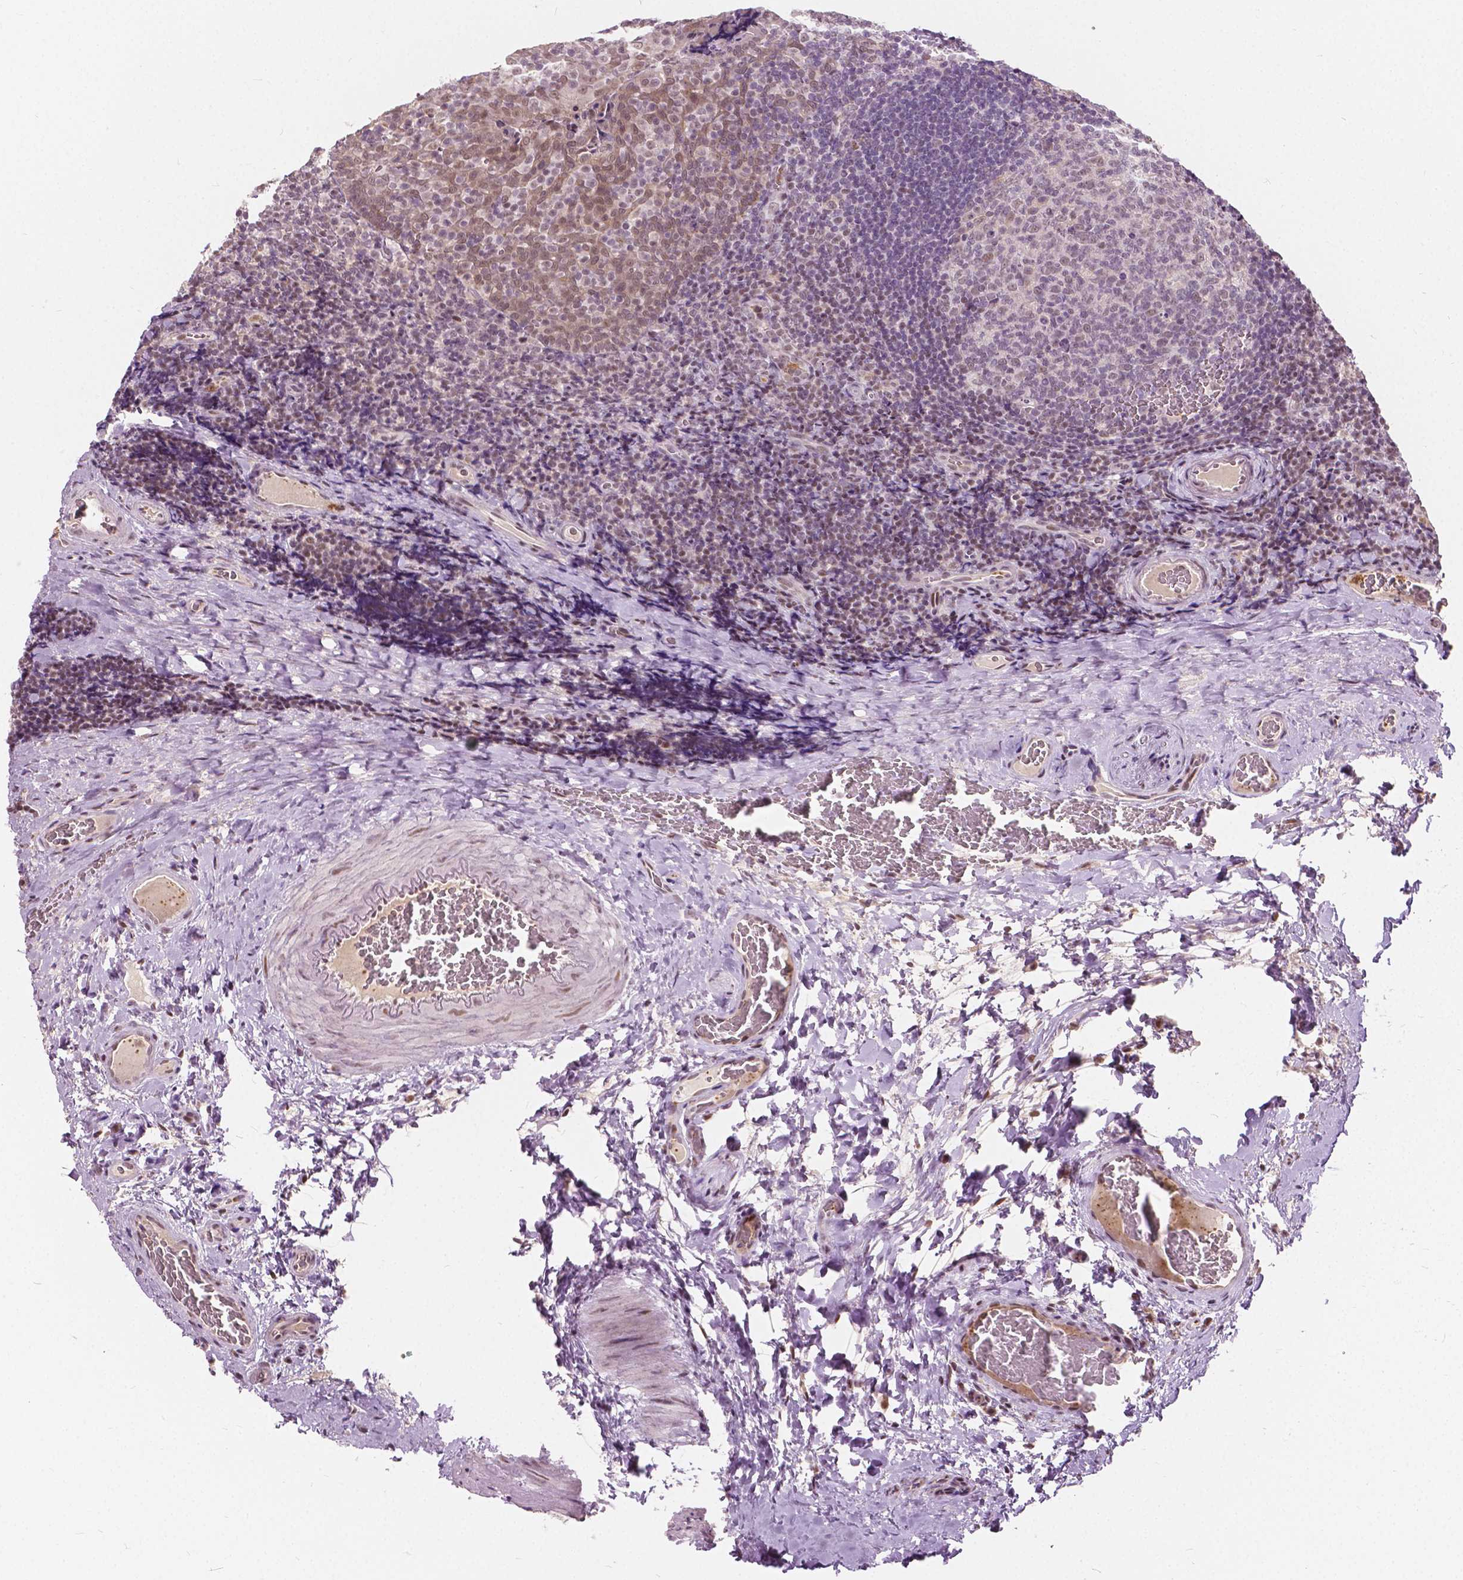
{"staining": {"intensity": "negative", "quantity": "none", "location": "none"}, "tissue": "tonsil", "cell_type": "Germinal center cells", "image_type": "normal", "snomed": [{"axis": "morphology", "description": "Normal tissue, NOS"}, {"axis": "morphology", "description": "Inflammation, NOS"}, {"axis": "topography", "description": "Tonsil"}], "caption": "Photomicrograph shows no significant protein positivity in germinal center cells of benign tonsil. Brightfield microscopy of IHC stained with DAB (brown) and hematoxylin (blue), captured at high magnification.", "gene": "DLX6", "patient": {"sex": "female", "age": 31}}